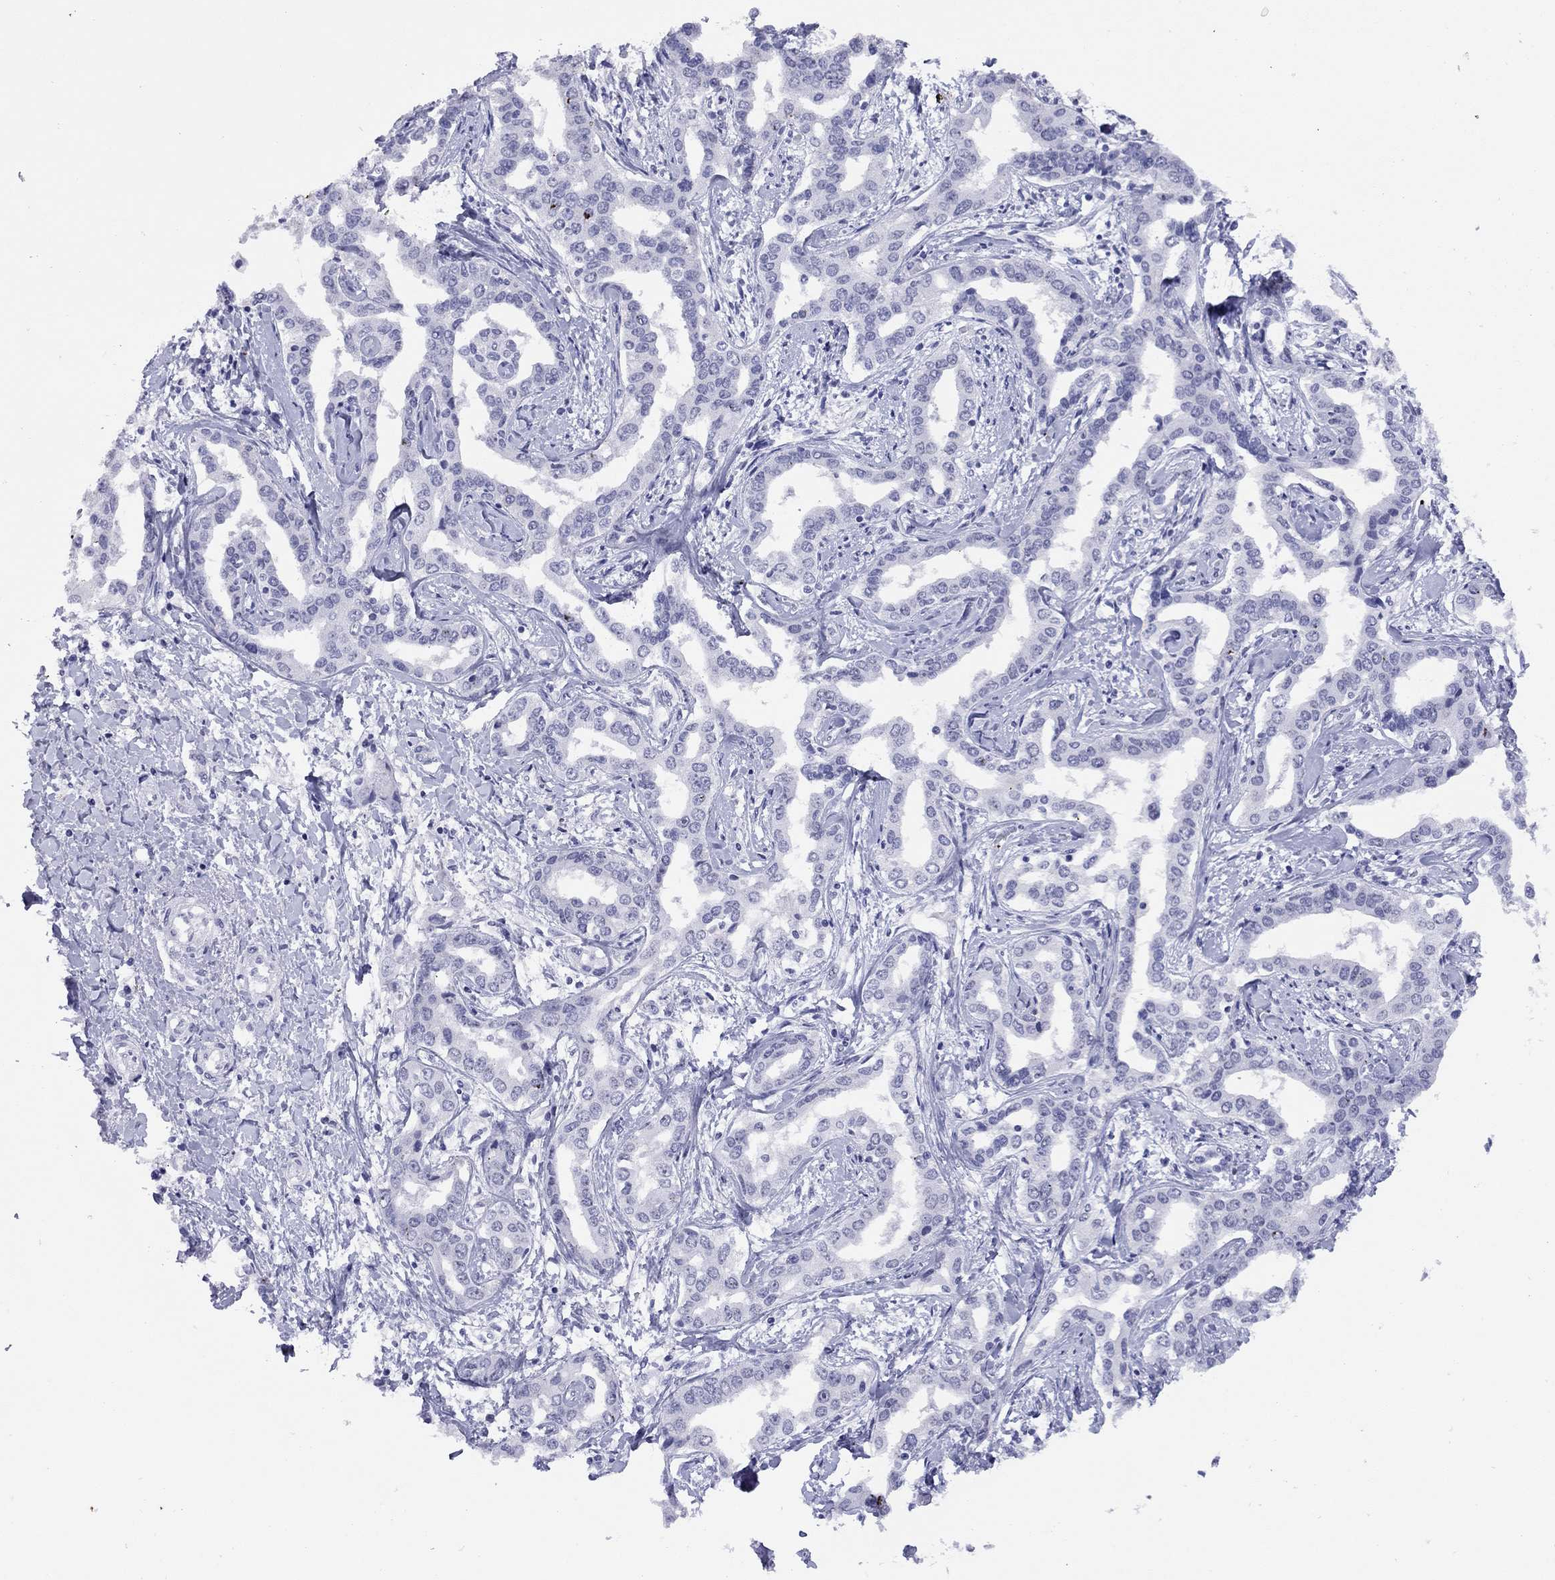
{"staining": {"intensity": "negative", "quantity": "none", "location": "none"}, "tissue": "liver cancer", "cell_type": "Tumor cells", "image_type": "cancer", "snomed": [{"axis": "morphology", "description": "Cholangiocarcinoma"}, {"axis": "topography", "description": "Liver"}], "caption": "This is an immunohistochemistry (IHC) histopathology image of liver cholangiocarcinoma. There is no positivity in tumor cells.", "gene": "LYAR", "patient": {"sex": "male", "age": 59}}